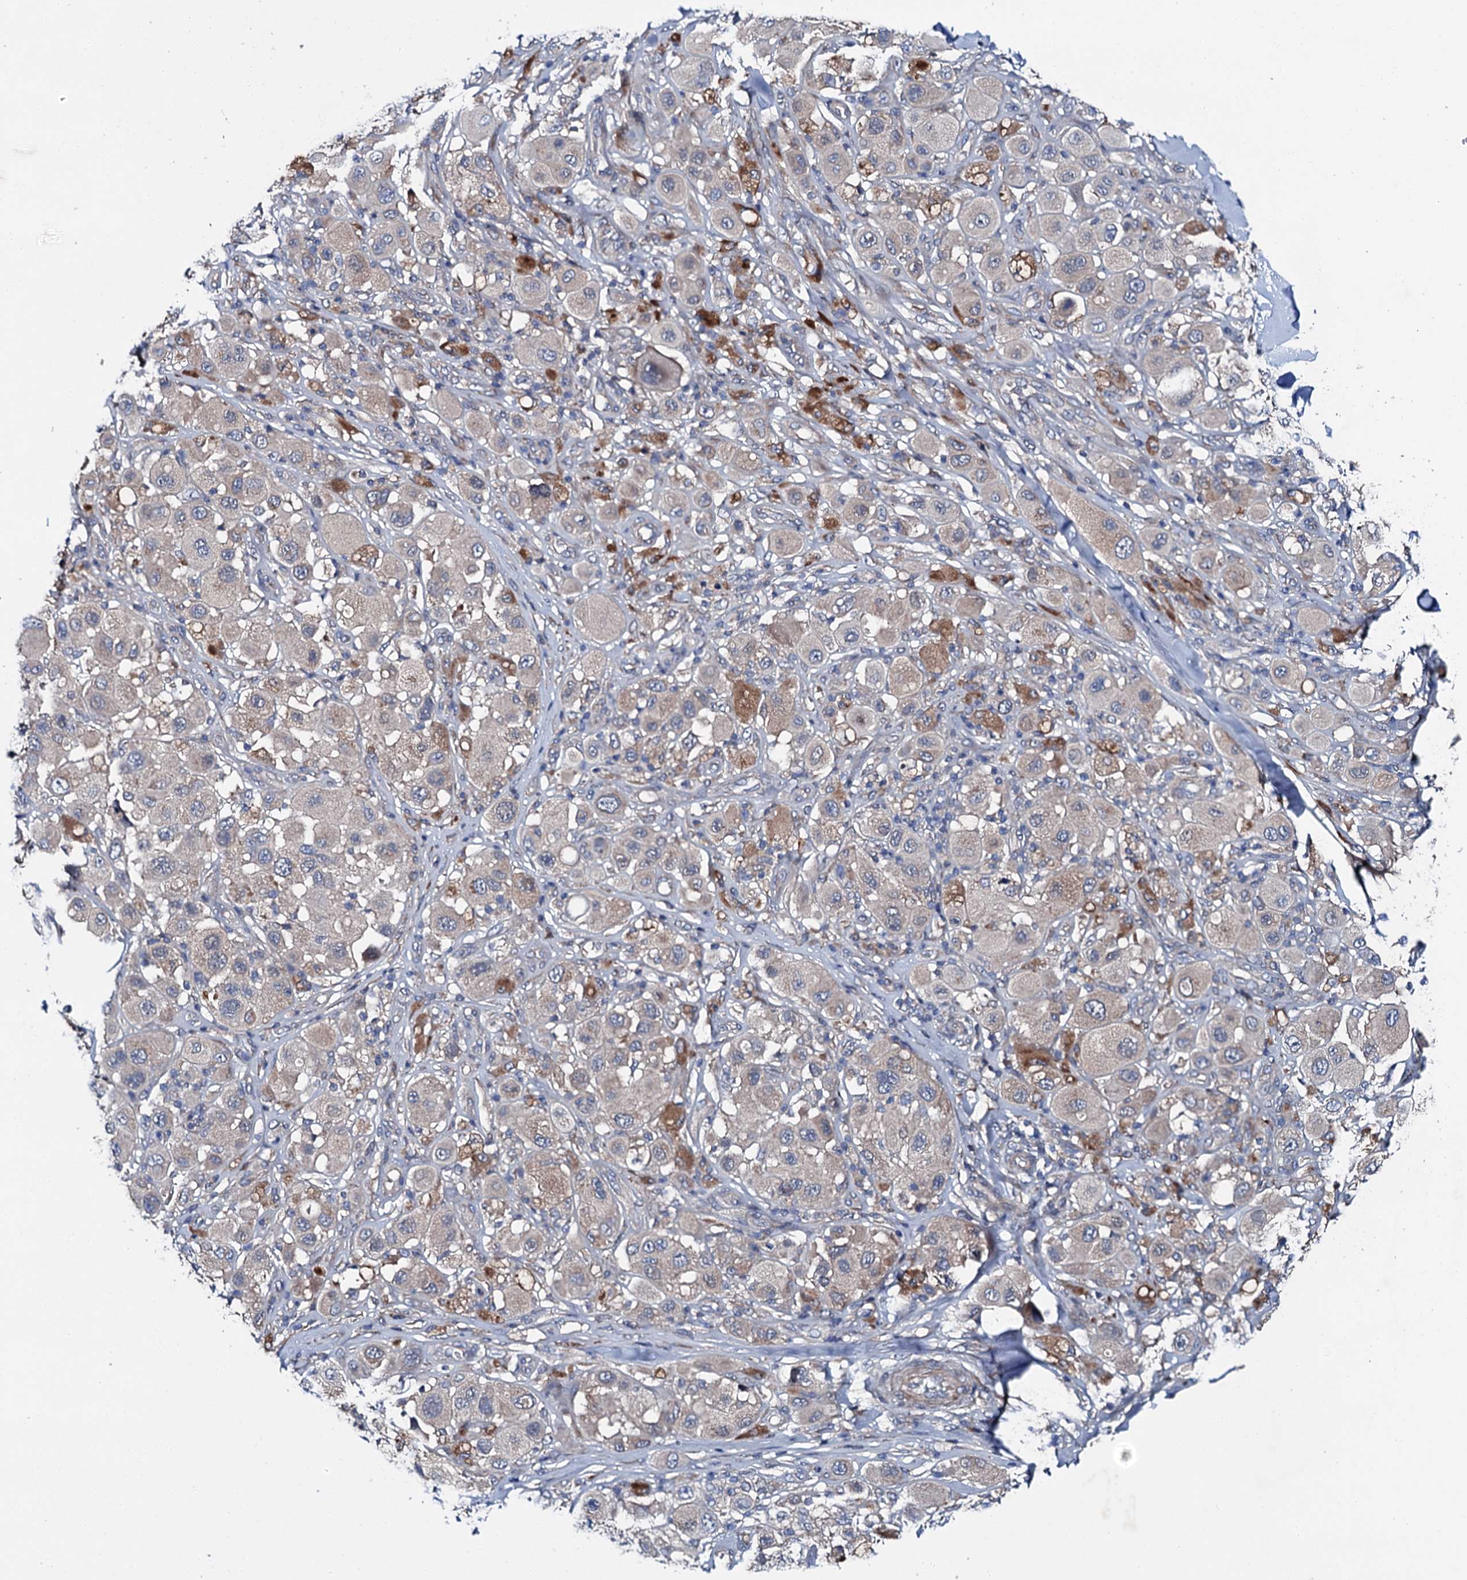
{"staining": {"intensity": "negative", "quantity": "none", "location": "none"}, "tissue": "melanoma", "cell_type": "Tumor cells", "image_type": "cancer", "snomed": [{"axis": "morphology", "description": "Malignant melanoma, Metastatic site"}, {"axis": "topography", "description": "Skin"}], "caption": "Tumor cells are negative for brown protein staining in malignant melanoma (metastatic site).", "gene": "SLC22A25", "patient": {"sex": "male", "age": 41}}